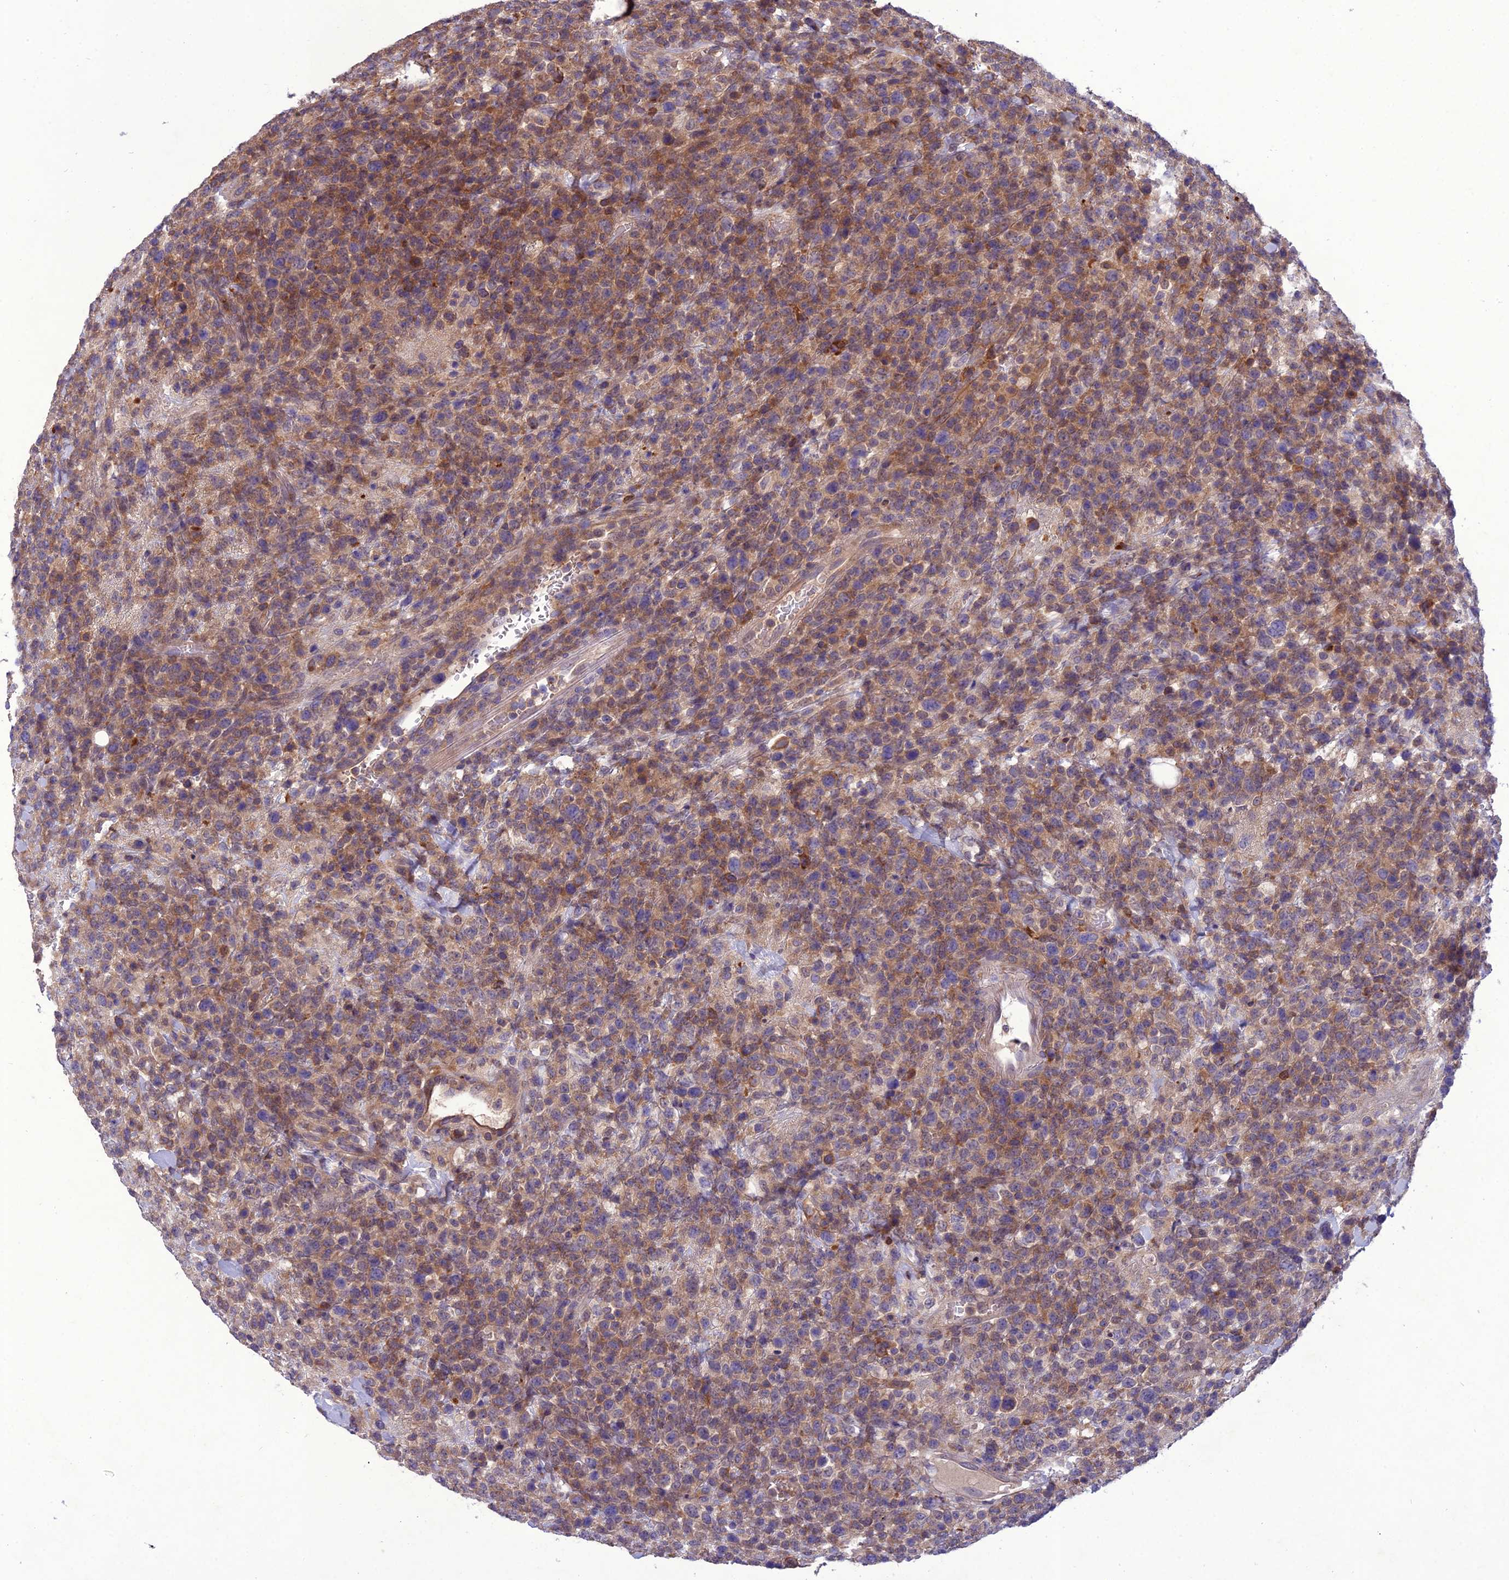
{"staining": {"intensity": "moderate", "quantity": "25%-75%", "location": "cytoplasmic/membranous"}, "tissue": "lymphoma", "cell_type": "Tumor cells", "image_type": "cancer", "snomed": [{"axis": "morphology", "description": "Malignant lymphoma, non-Hodgkin's type, High grade"}, {"axis": "topography", "description": "Colon"}], "caption": "This image displays immunohistochemistry (IHC) staining of human high-grade malignant lymphoma, non-Hodgkin's type, with medium moderate cytoplasmic/membranous positivity in about 25%-75% of tumor cells.", "gene": "GDF6", "patient": {"sex": "female", "age": 53}}